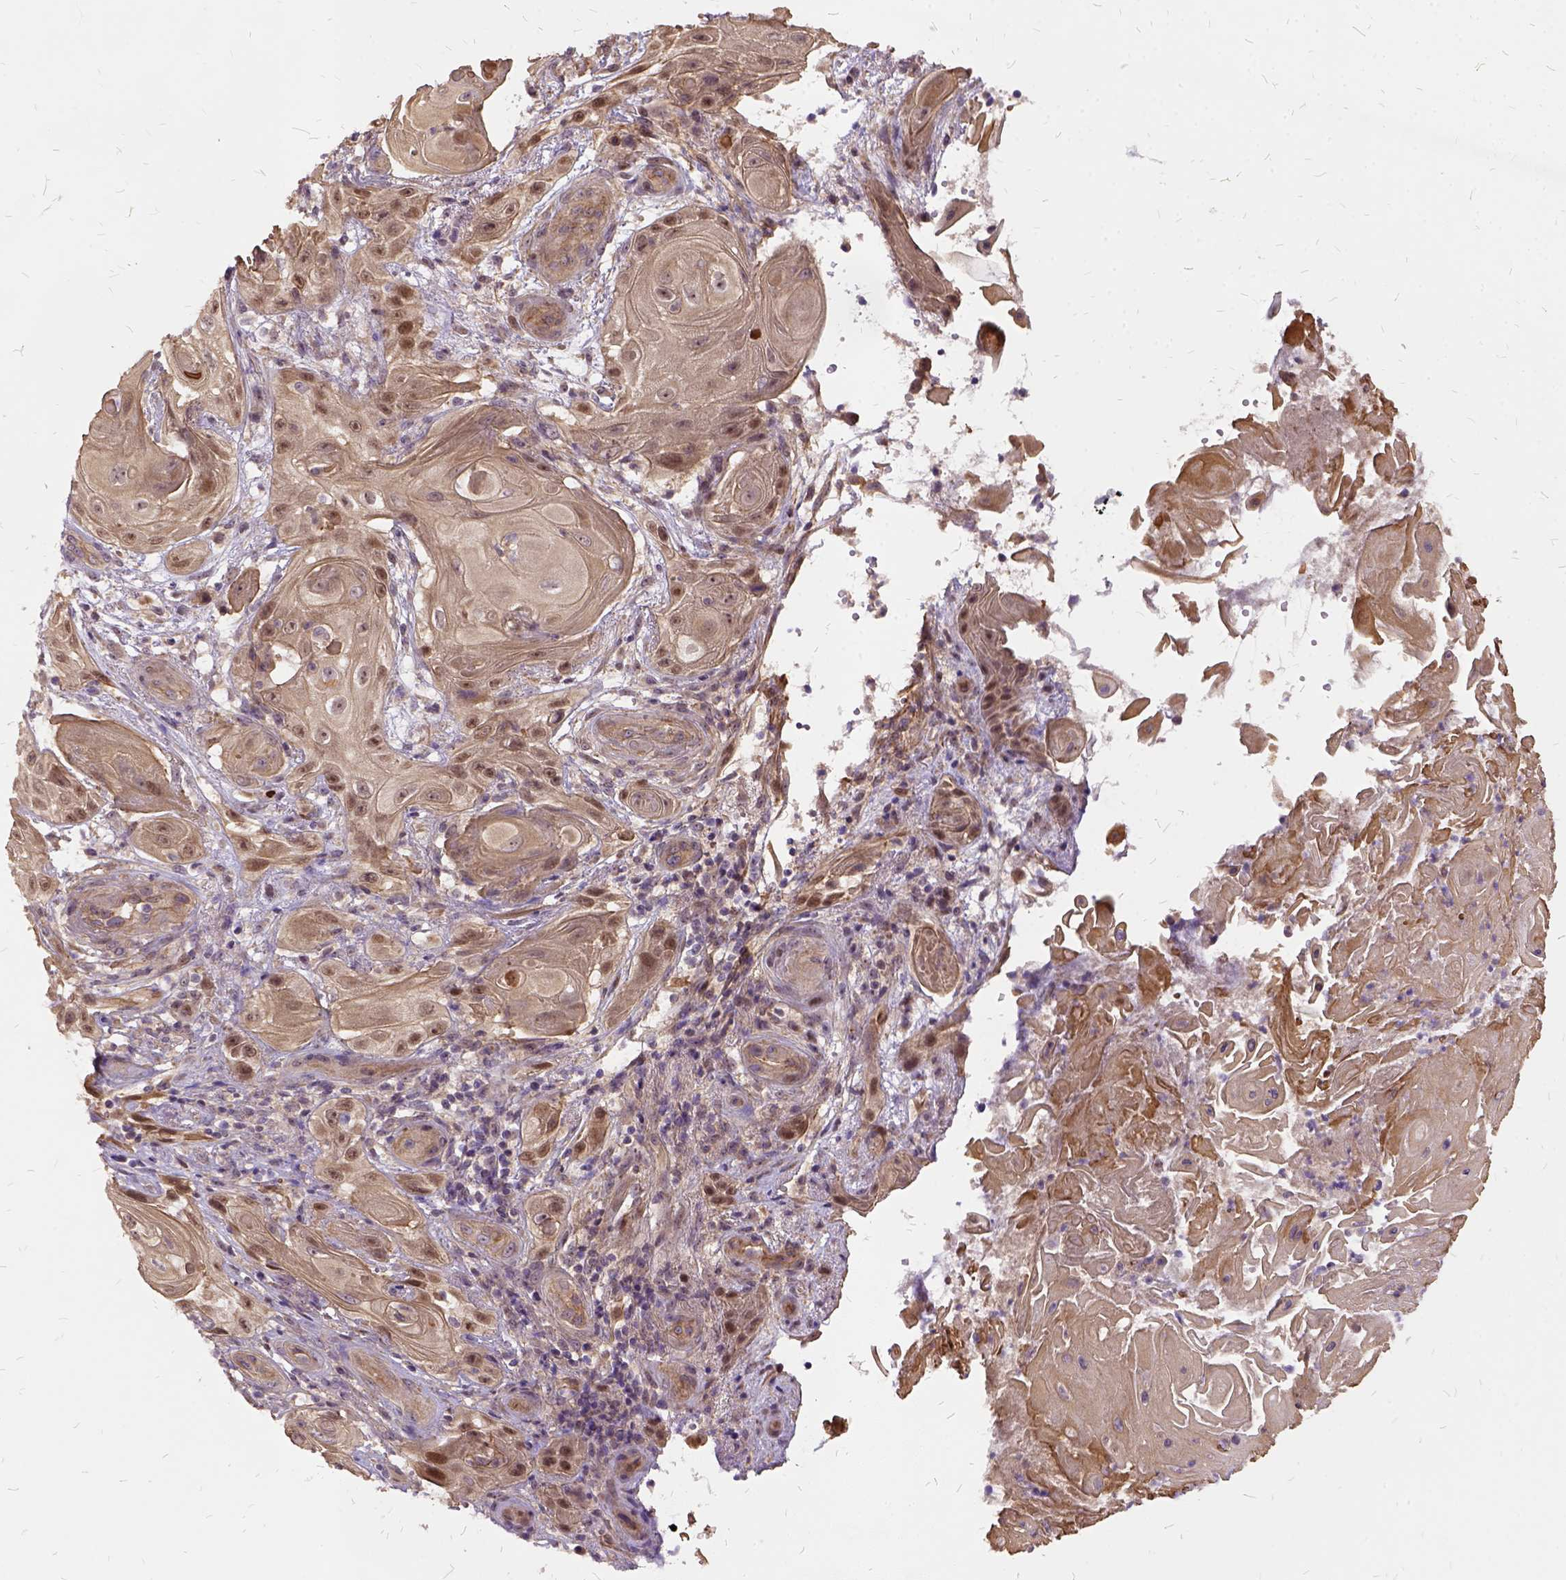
{"staining": {"intensity": "moderate", "quantity": ">75%", "location": "cytoplasmic/membranous,nuclear"}, "tissue": "skin cancer", "cell_type": "Tumor cells", "image_type": "cancer", "snomed": [{"axis": "morphology", "description": "Squamous cell carcinoma, NOS"}, {"axis": "topography", "description": "Skin"}], "caption": "IHC (DAB) staining of human squamous cell carcinoma (skin) reveals moderate cytoplasmic/membranous and nuclear protein expression in about >75% of tumor cells. (DAB (3,3'-diaminobenzidine) = brown stain, brightfield microscopy at high magnification).", "gene": "ILRUN", "patient": {"sex": "male", "age": 62}}